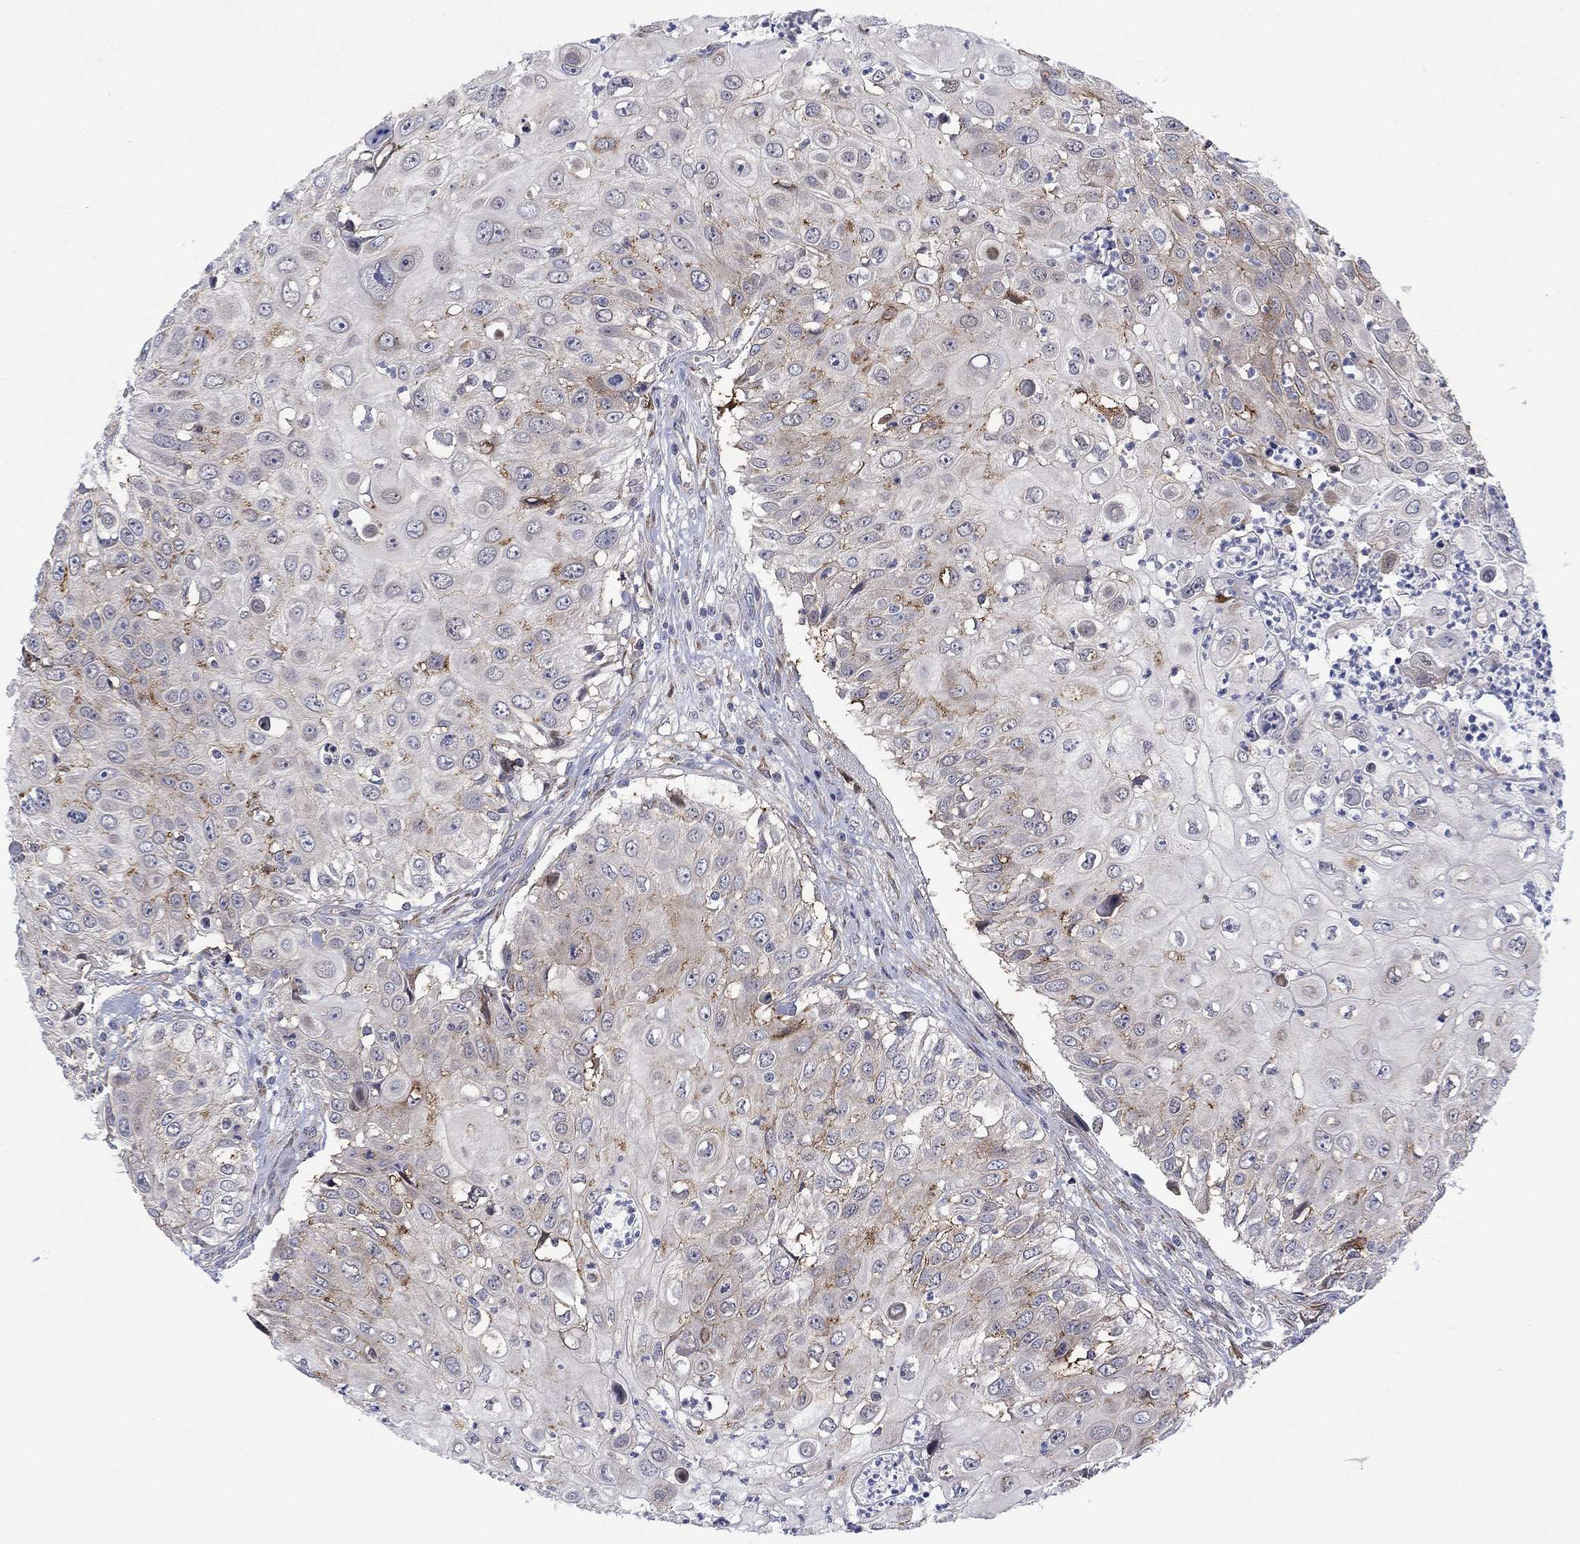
{"staining": {"intensity": "moderate", "quantity": "<25%", "location": "cytoplasmic/membranous"}, "tissue": "urothelial cancer", "cell_type": "Tumor cells", "image_type": "cancer", "snomed": [{"axis": "morphology", "description": "Urothelial carcinoma, High grade"}, {"axis": "topography", "description": "Urinary bladder"}], "caption": "This histopathology image displays IHC staining of high-grade urothelial carcinoma, with low moderate cytoplasmic/membranous staining in approximately <25% of tumor cells.", "gene": "SLC35F2", "patient": {"sex": "female", "age": 79}}